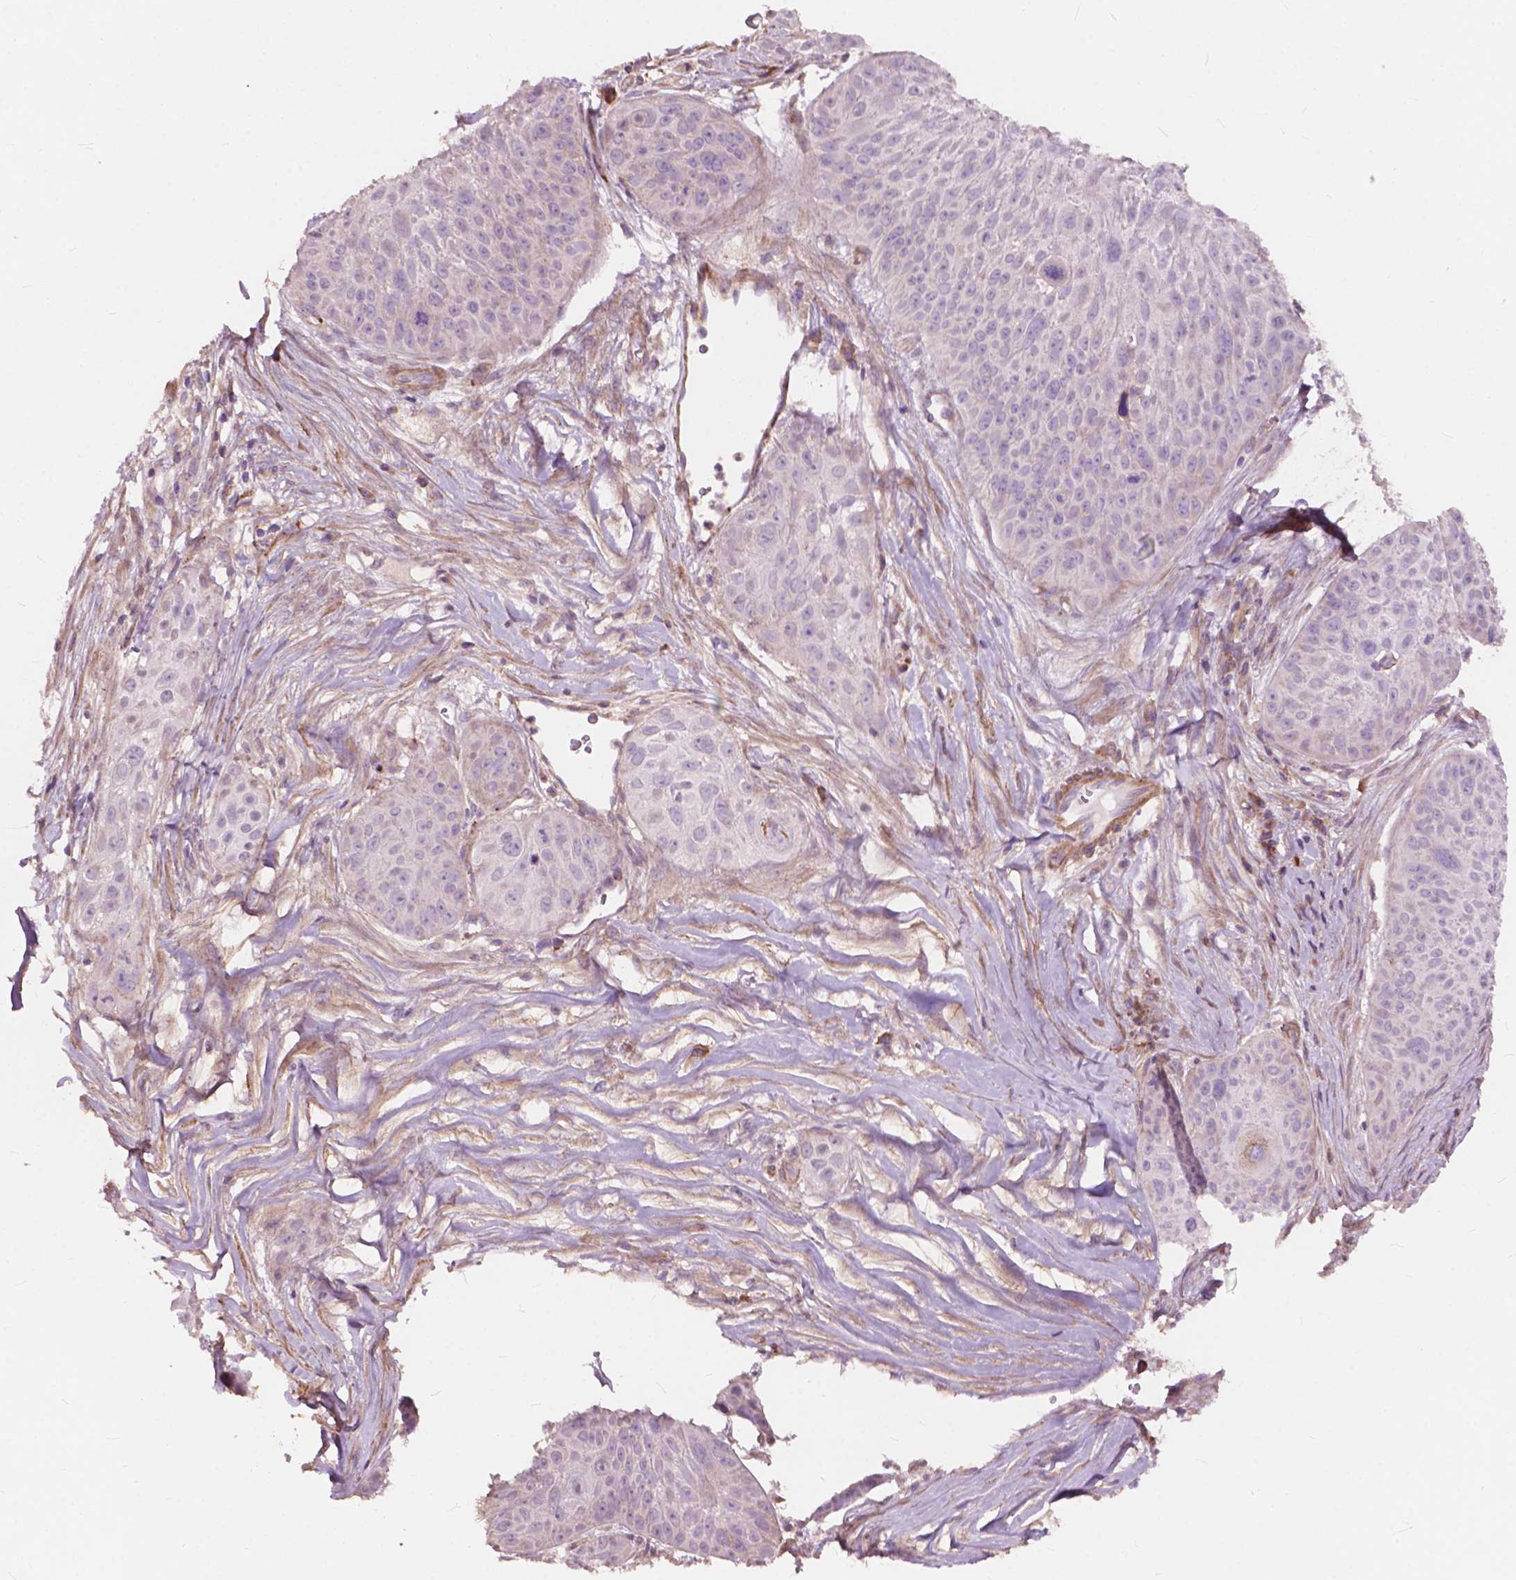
{"staining": {"intensity": "negative", "quantity": "none", "location": "none"}, "tissue": "skin cancer", "cell_type": "Tumor cells", "image_type": "cancer", "snomed": [{"axis": "morphology", "description": "Squamous cell carcinoma, NOS"}, {"axis": "topography", "description": "Skin"}, {"axis": "topography", "description": "Anal"}], "caption": "Image shows no significant protein staining in tumor cells of skin squamous cell carcinoma. (IHC, brightfield microscopy, high magnification).", "gene": "FNIP1", "patient": {"sex": "female", "age": 75}}